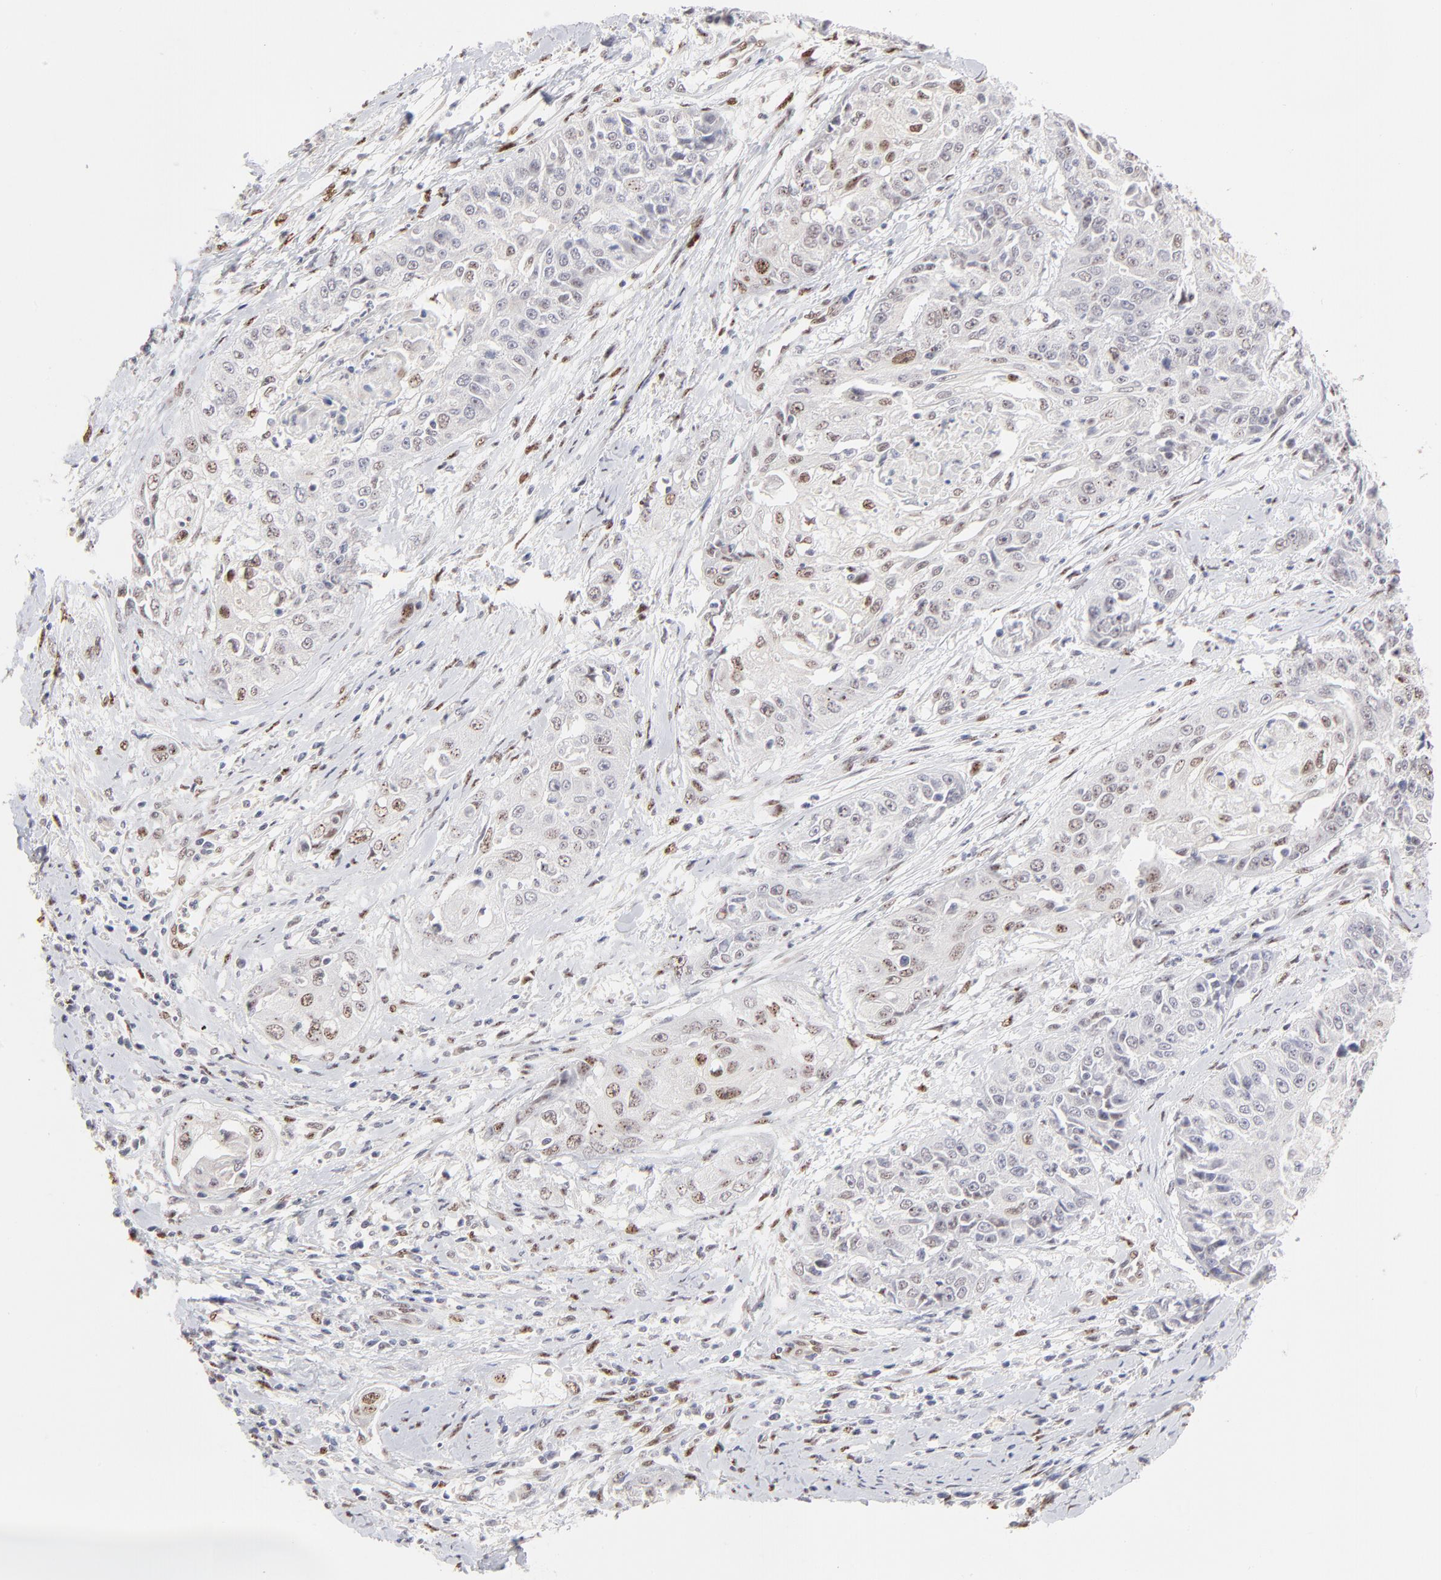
{"staining": {"intensity": "weak", "quantity": "25%-75%", "location": "nuclear"}, "tissue": "cervical cancer", "cell_type": "Tumor cells", "image_type": "cancer", "snomed": [{"axis": "morphology", "description": "Squamous cell carcinoma, NOS"}, {"axis": "topography", "description": "Cervix"}], "caption": "A brown stain highlights weak nuclear staining of a protein in human cervical squamous cell carcinoma tumor cells.", "gene": "STAT3", "patient": {"sex": "female", "age": 64}}